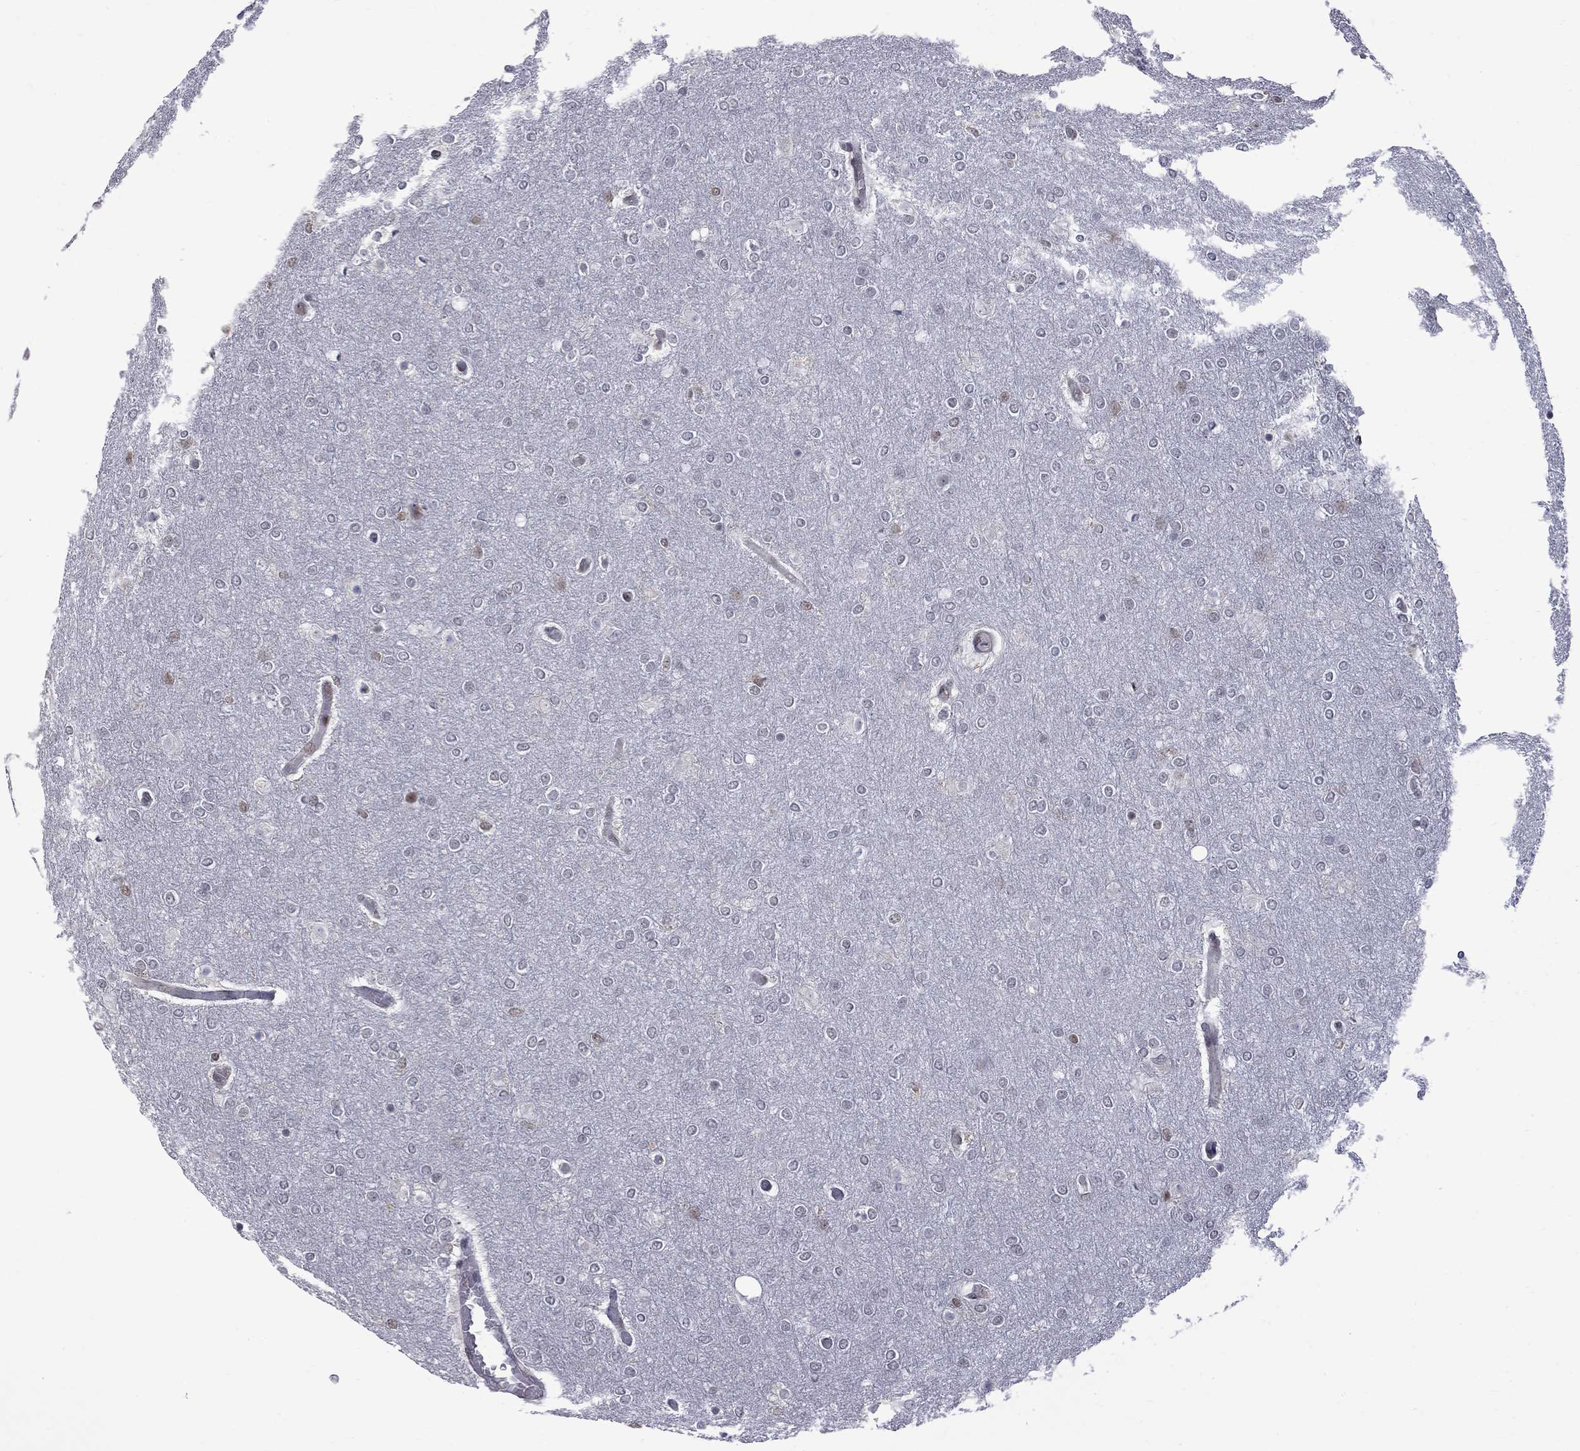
{"staining": {"intensity": "weak", "quantity": "<25%", "location": "nuclear"}, "tissue": "glioma", "cell_type": "Tumor cells", "image_type": "cancer", "snomed": [{"axis": "morphology", "description": "Glioma, malignant, High grade"}, {"axis": "topography", "description": "Brain"}], "caption": "Photomicrograph shows no protein staining in tumor cells of glioma tissue.", "gene": "RFWD3", "patient": {"sex": "female", "age": 61}}